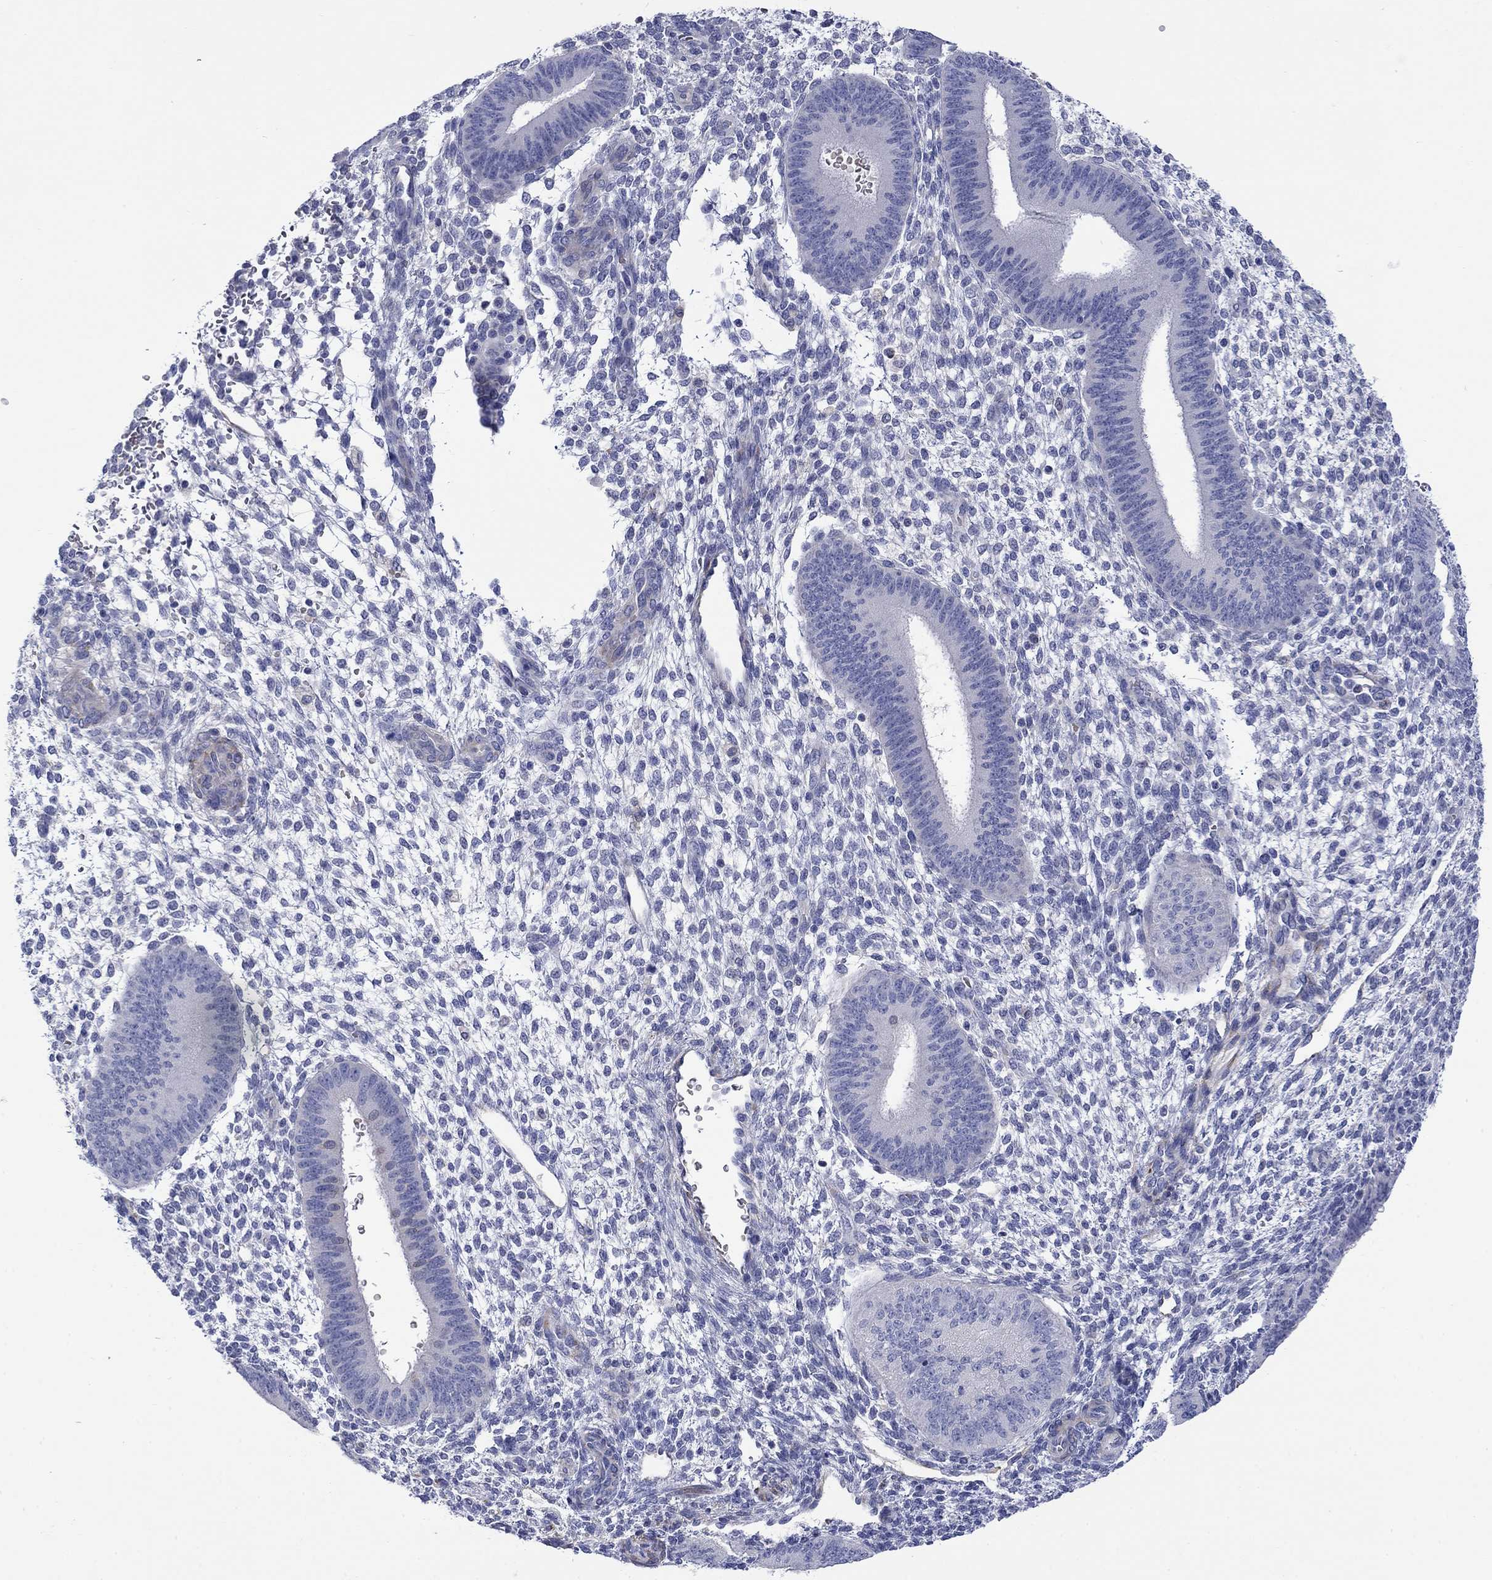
{"staining": {"intensity": "negative", "quantity": "none", "location": "none"}, "tissue": "endometrium", "cell_type": "Cells in endometrial stroma", "image_type": "normal", "snomed": [{"axis": "morphology", "description": "Normal tissue, NOS"}, {"axis": "topography", "description": "Endometrium"}], "caption": "This is an IHC micrograph of unremarkable endometrium. There is no positivity in cells in endometrial stroma.", "gene": "PTPRZ1", "patient": {"sex": "female", "age": 39}}